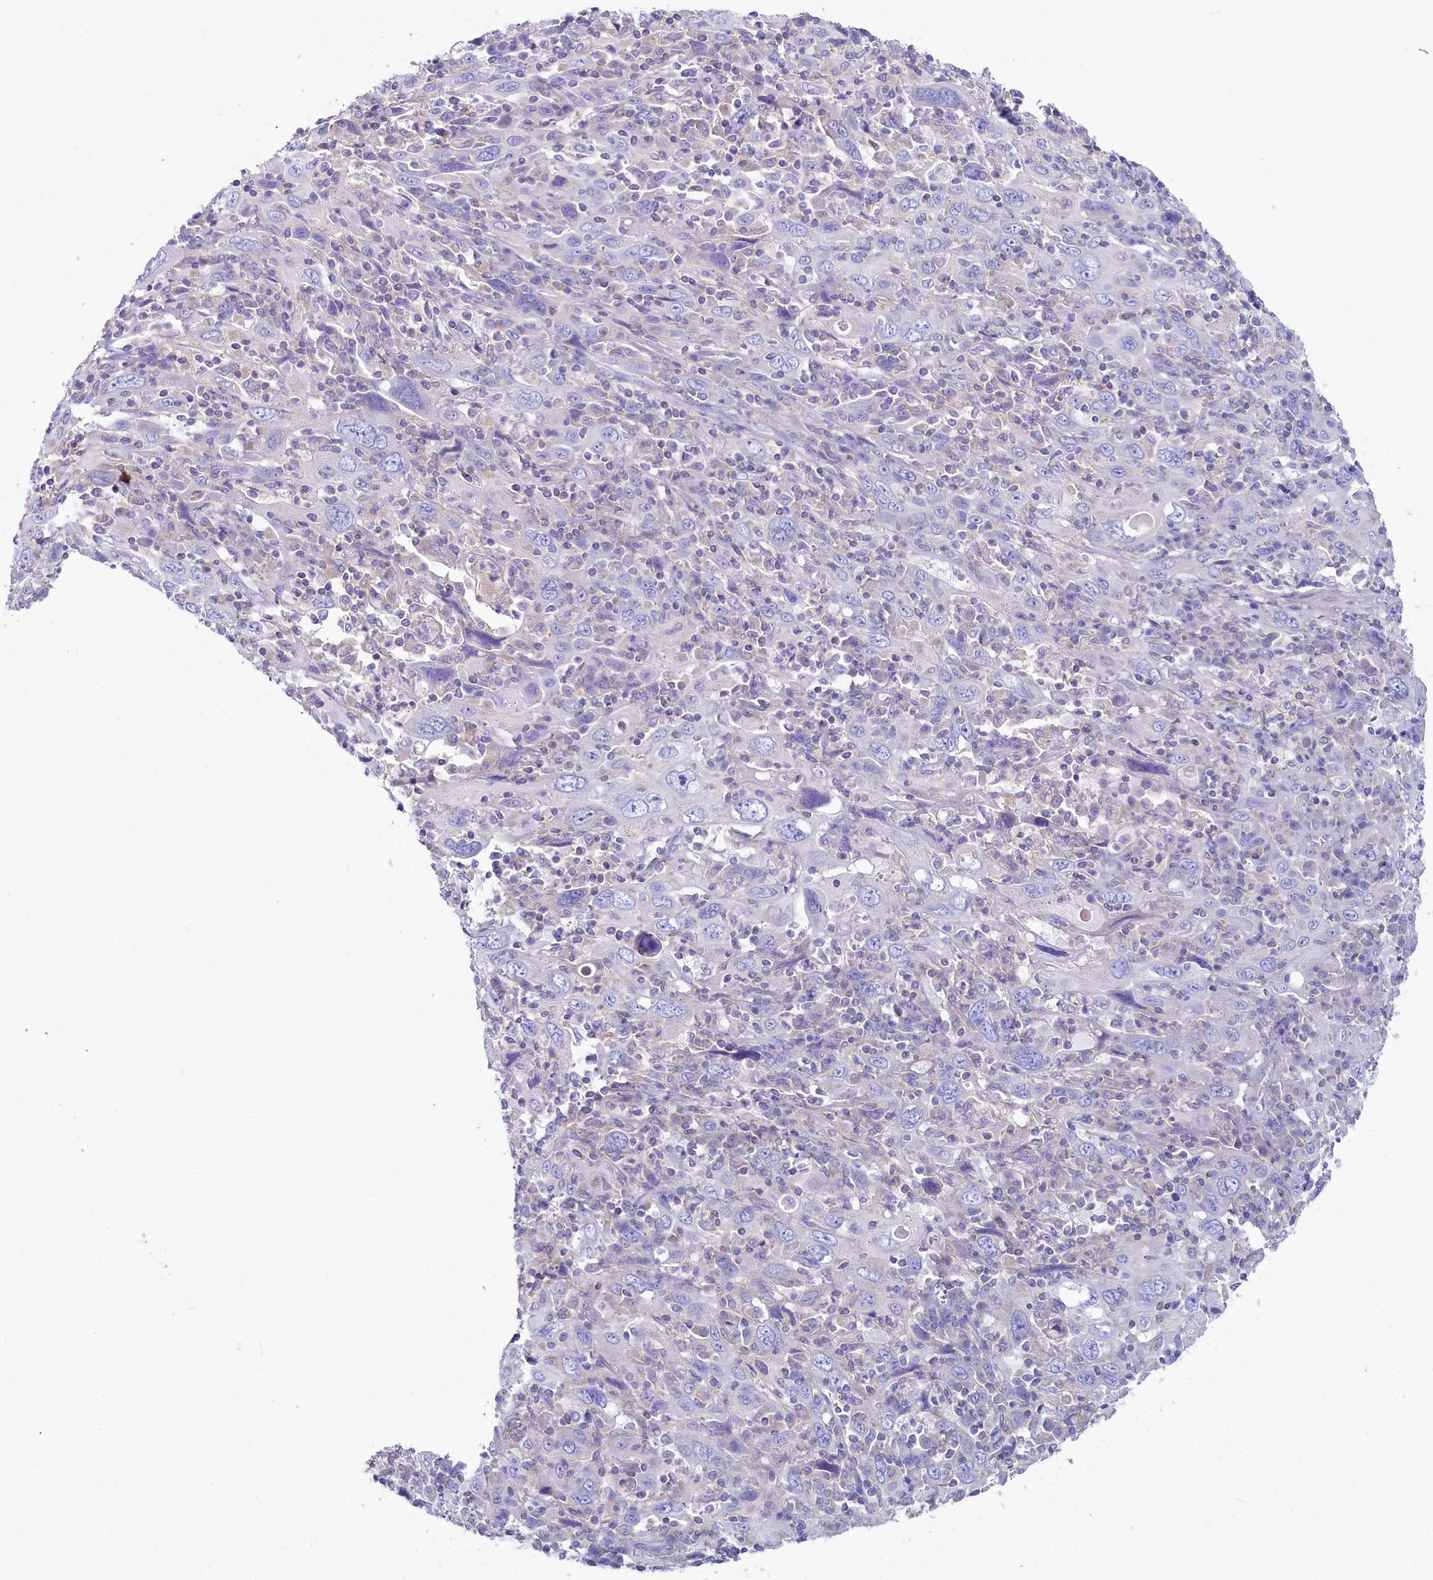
{"staining": {"intensity": "negative", "quantity": "none", "location": "none"}, "tissue": "cervical cancer", "cell_type": "Tumor cells", "image_type": "cancer", "snomed": [{"axis": "morphology", "description": "Squamous cell carcinoma, NOS"}, {"axis": "topography", "description": "Cervix"}], "caption": "Cervical cancer stained for a protein using IHC exhibits no expression tumor cells.", "gene": "VPS26B", "patient": {"sex": "female", "age": 46}}